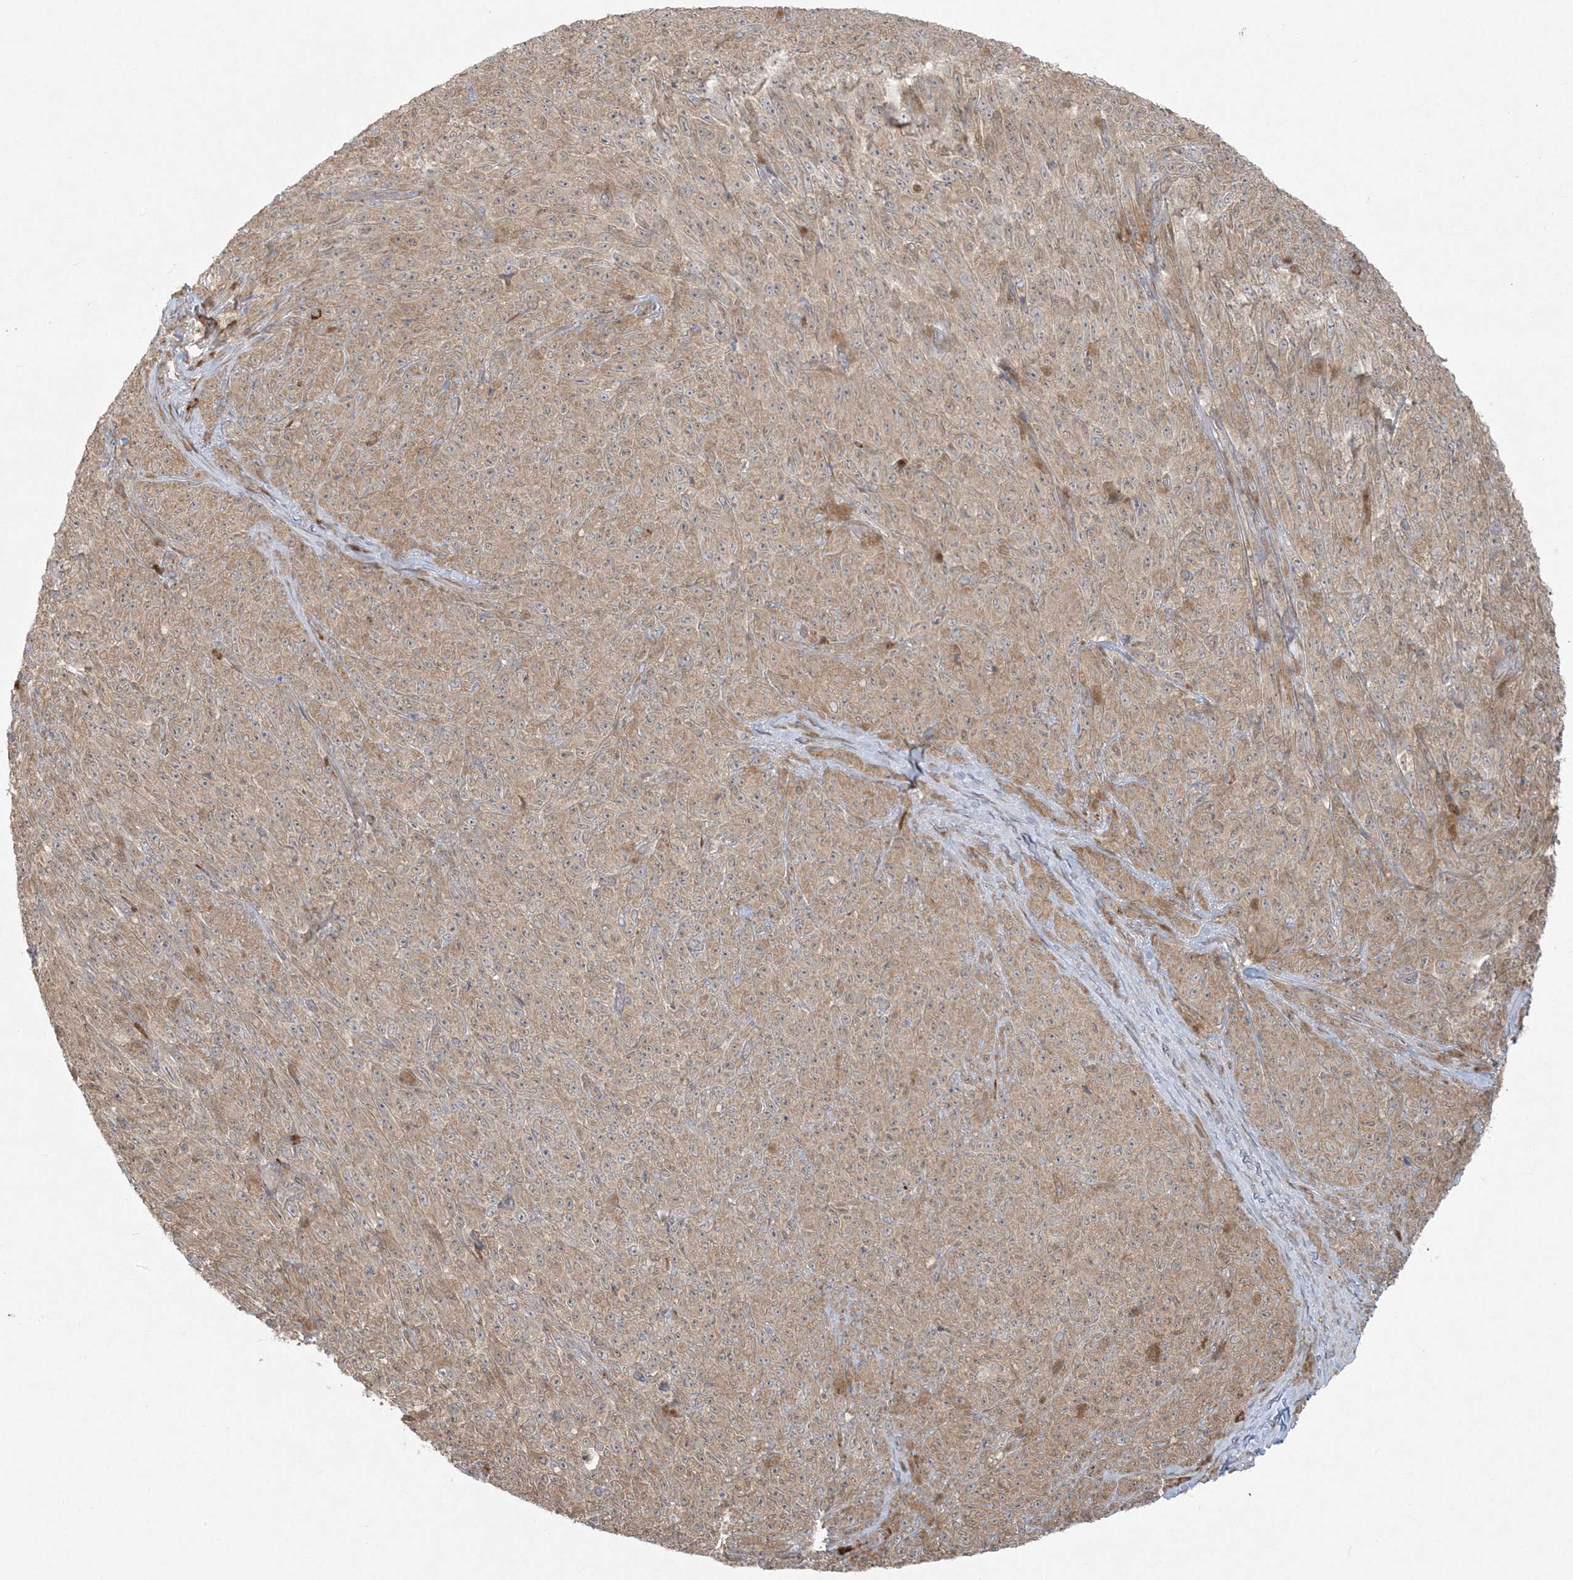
{"staining": {"intensity": "weak", "quantity": ">75%", "location": "cytoplasmic/membranous"}, "tissue": "melanoma", "cell_type": "Tumor cells", "image_type": "cancer", "snomed": [{"axis": "morphology", "description": "Malignant melanoma, NOS"}, {"axis": "topography", "description": "Skin"}], "caption": "DAB immunohistochemical staining of malignant melanoma shows weak cytoplasmic/membranous protein positivity in about >75% of tumor cells. (Brightfield microscopy of DAB IHC at high magnification).", "gene": "ZNF263", "patient": {"sex": "female", "age": 82}}